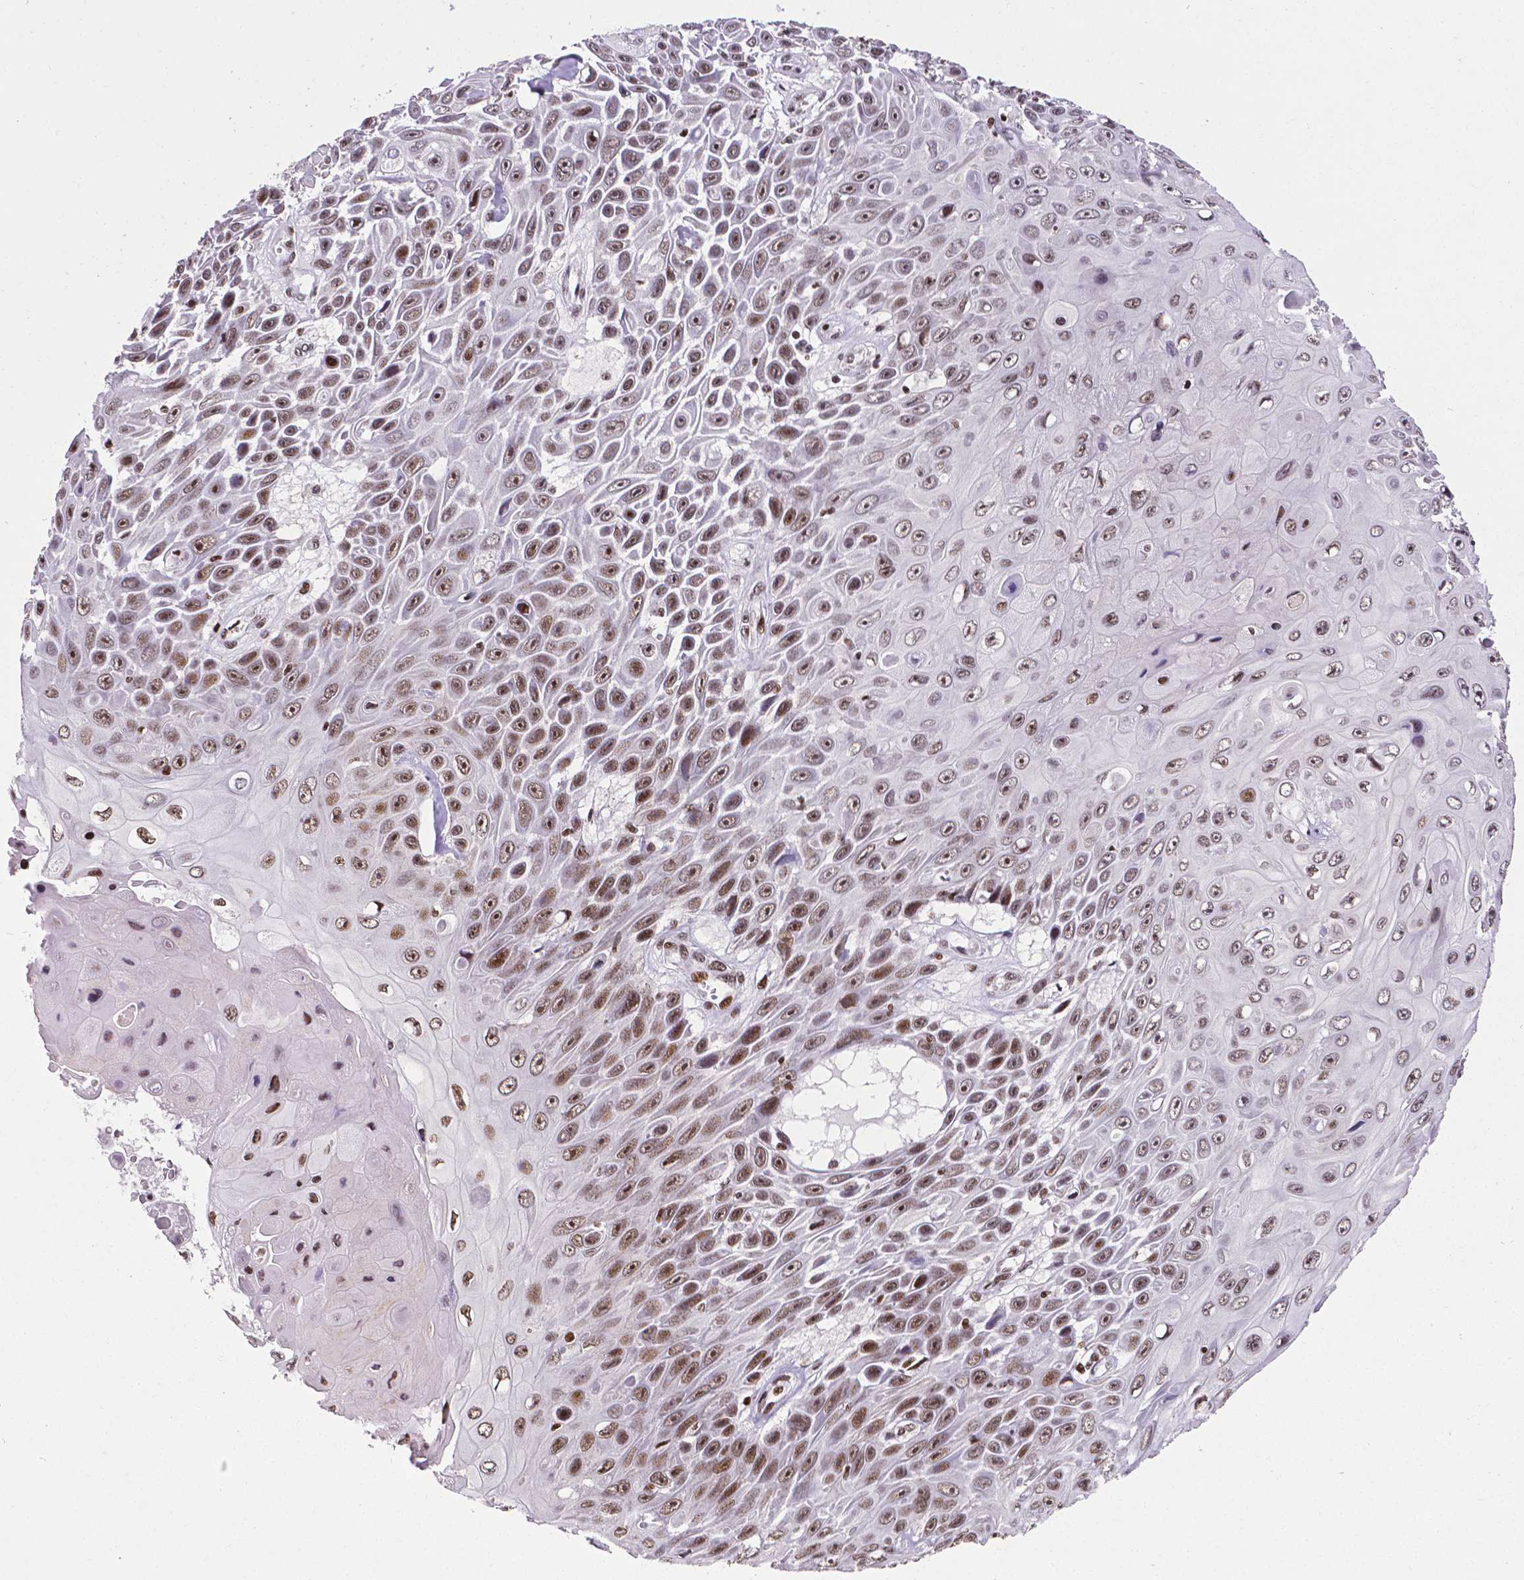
{"staining": {"intensity": "moderate", "quantity": ">75%", "location": "nuclear"}, "tissue": "skin cancer", "cell_type": "Tumor cells", "image_type": "cancer", "snomed": [{"axis": "morphology", "description": "Squamous cell carcinoma, NOS"}, {"axis": "topography", "description": "Skin"}], "caption": "Skin squamous cell carcinoma stained with DAB (3,3'-diaminobenzidine) immunohistochemistry reveals medium levels of moderate nuclear expression in about >75% of tumor cells.", "gene": "CTCF", "patient": {"sex": "male", "age": 82}}